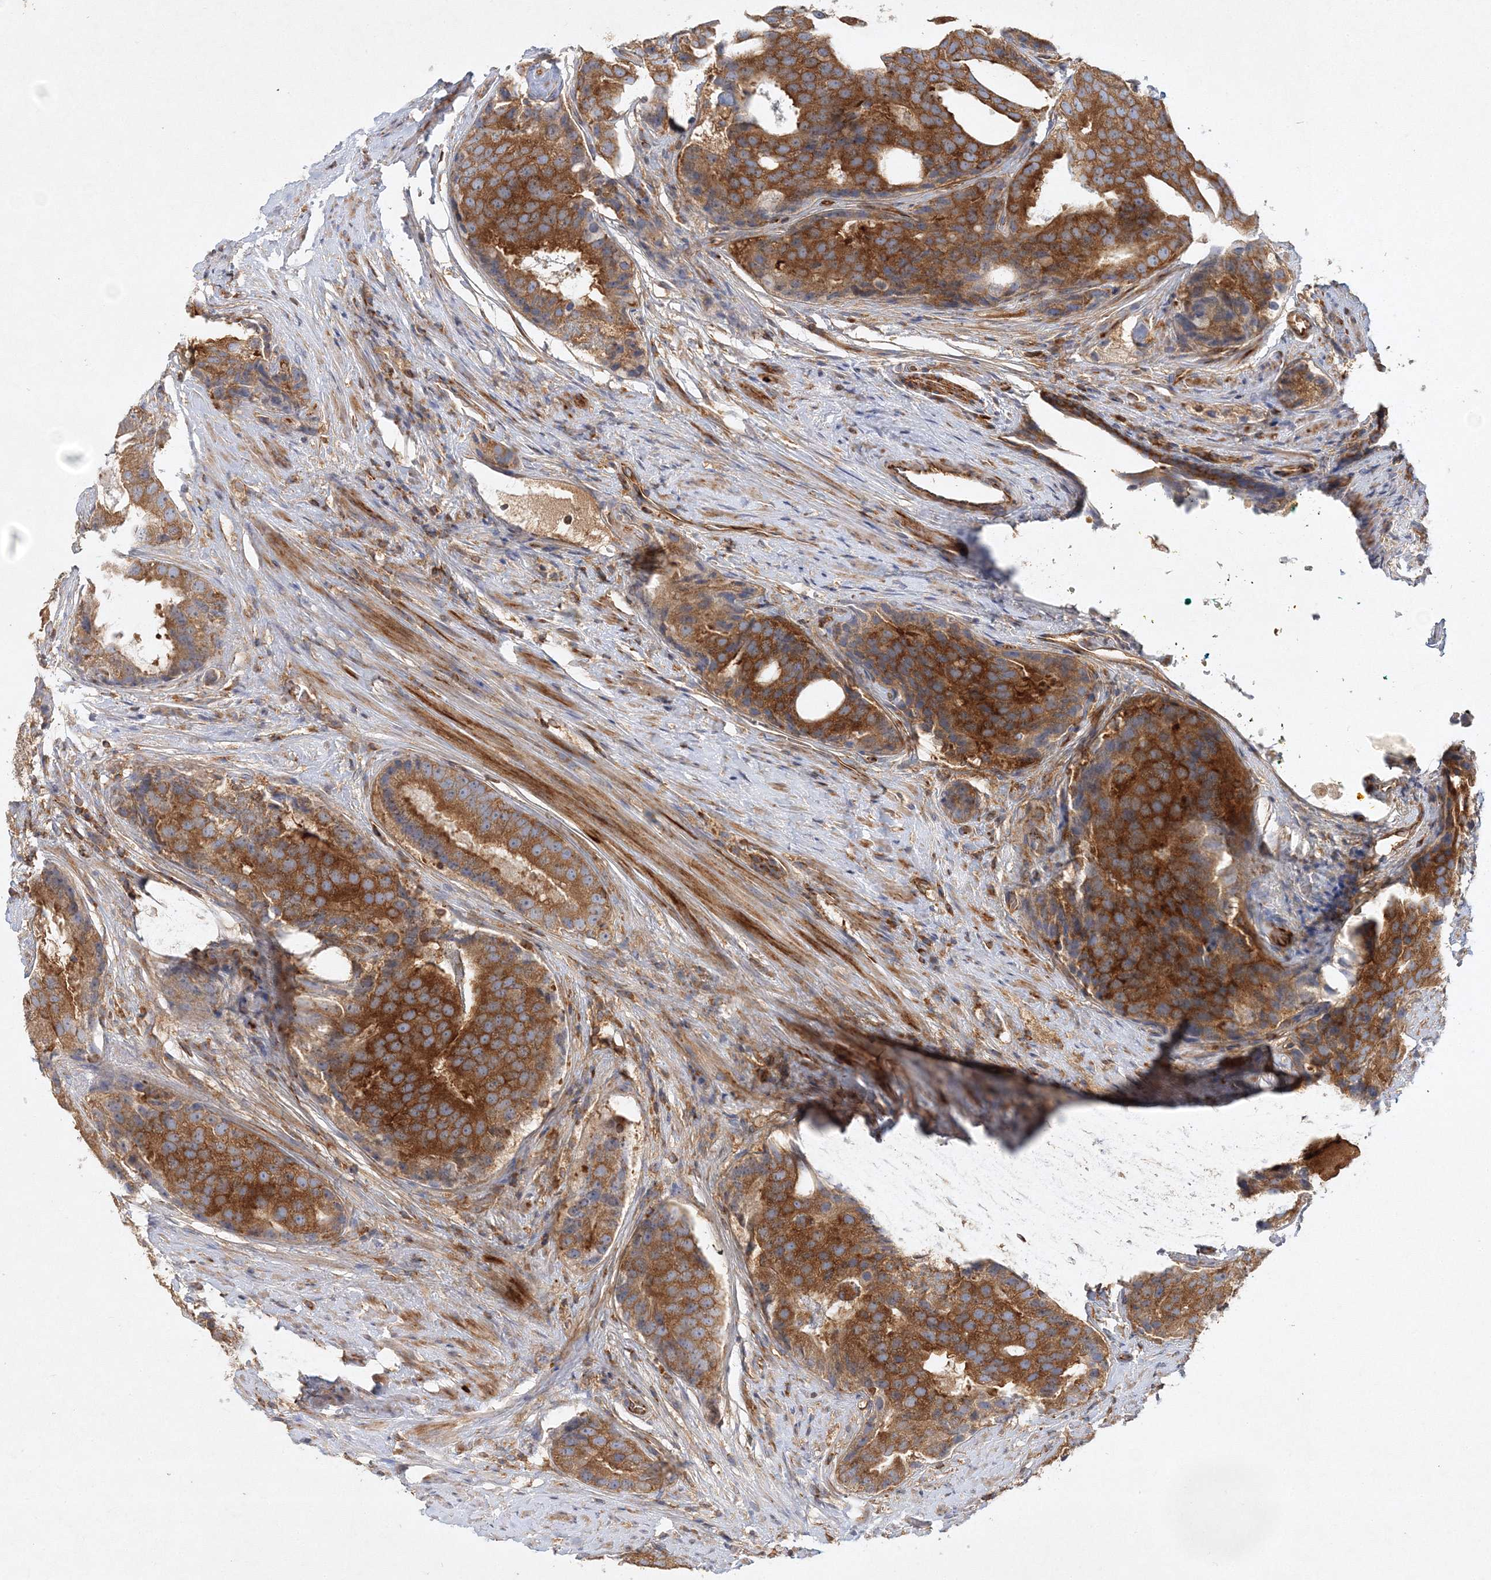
{"staining": {"intensity": "strong", "quantity": ">75%", "location": "cytoplasmic/membranous"}, "tissue": "prostate cancer", "cell_type": "Tumor cells", "image_type": "cancer", "snomed": [{"axis": "morphology", "description": "Adenocarcinoma, High grade"}, {"axis": "topography", "description": "Prostate"}], "caption": "IHC micrograph of neoplastic tissue: prostate cancer (high-grade adenocarcinoma) stained using IHC displays high levels of strong protein expression localized specifically in the cytoplasmic/membranous of tumor cells, appearing as a cytoplasmic/membranous brown color.", "gene": "WDR37", "patient": {"sex": "male", "age": 56}}